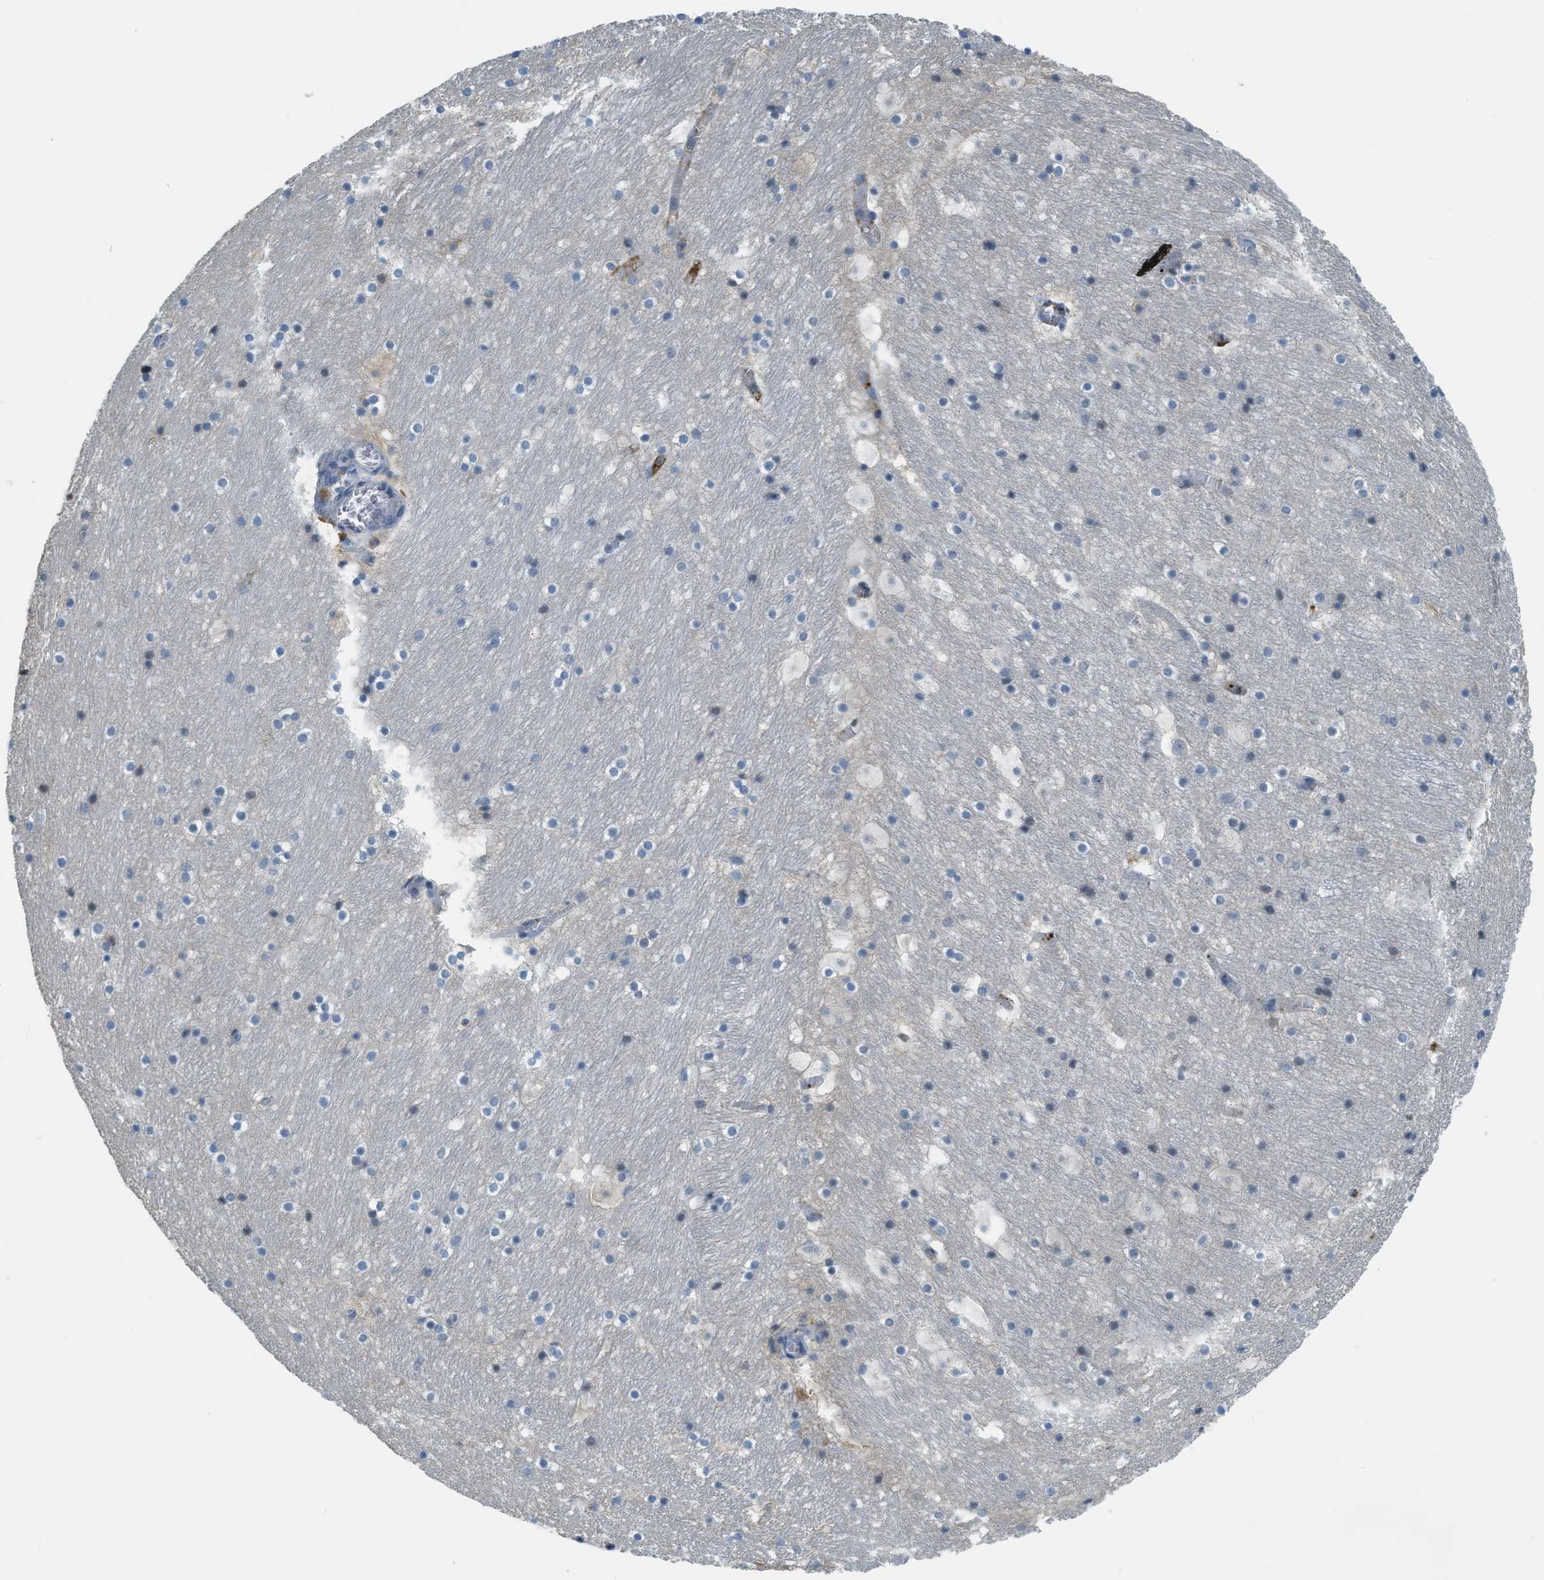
{"staining": {"intensity": "weak", "quantity": "<25%", "location": "cytoplasmic/membranous"}, "tissue": "hippocampus", "cell_type": "Glial cells", "image_type": "normal", "snomed": [{"axis": "morphology", "description": "Normal tissue, NOS"}, {"axis": "topography", "description": "Hippocampus"}], "caption": "A high-resolution image shows immunohistochemistry (IHC) staining of benign hippocampus, which shows no significant staining in glial cells. The staining is performed using DAB (3,3'-diaminobenzidine) brown chromogen with nuclei counter-stained in using hematoxylin.", "gene": "PRTN3", "patient": {"sex": "male", "age": 45}}